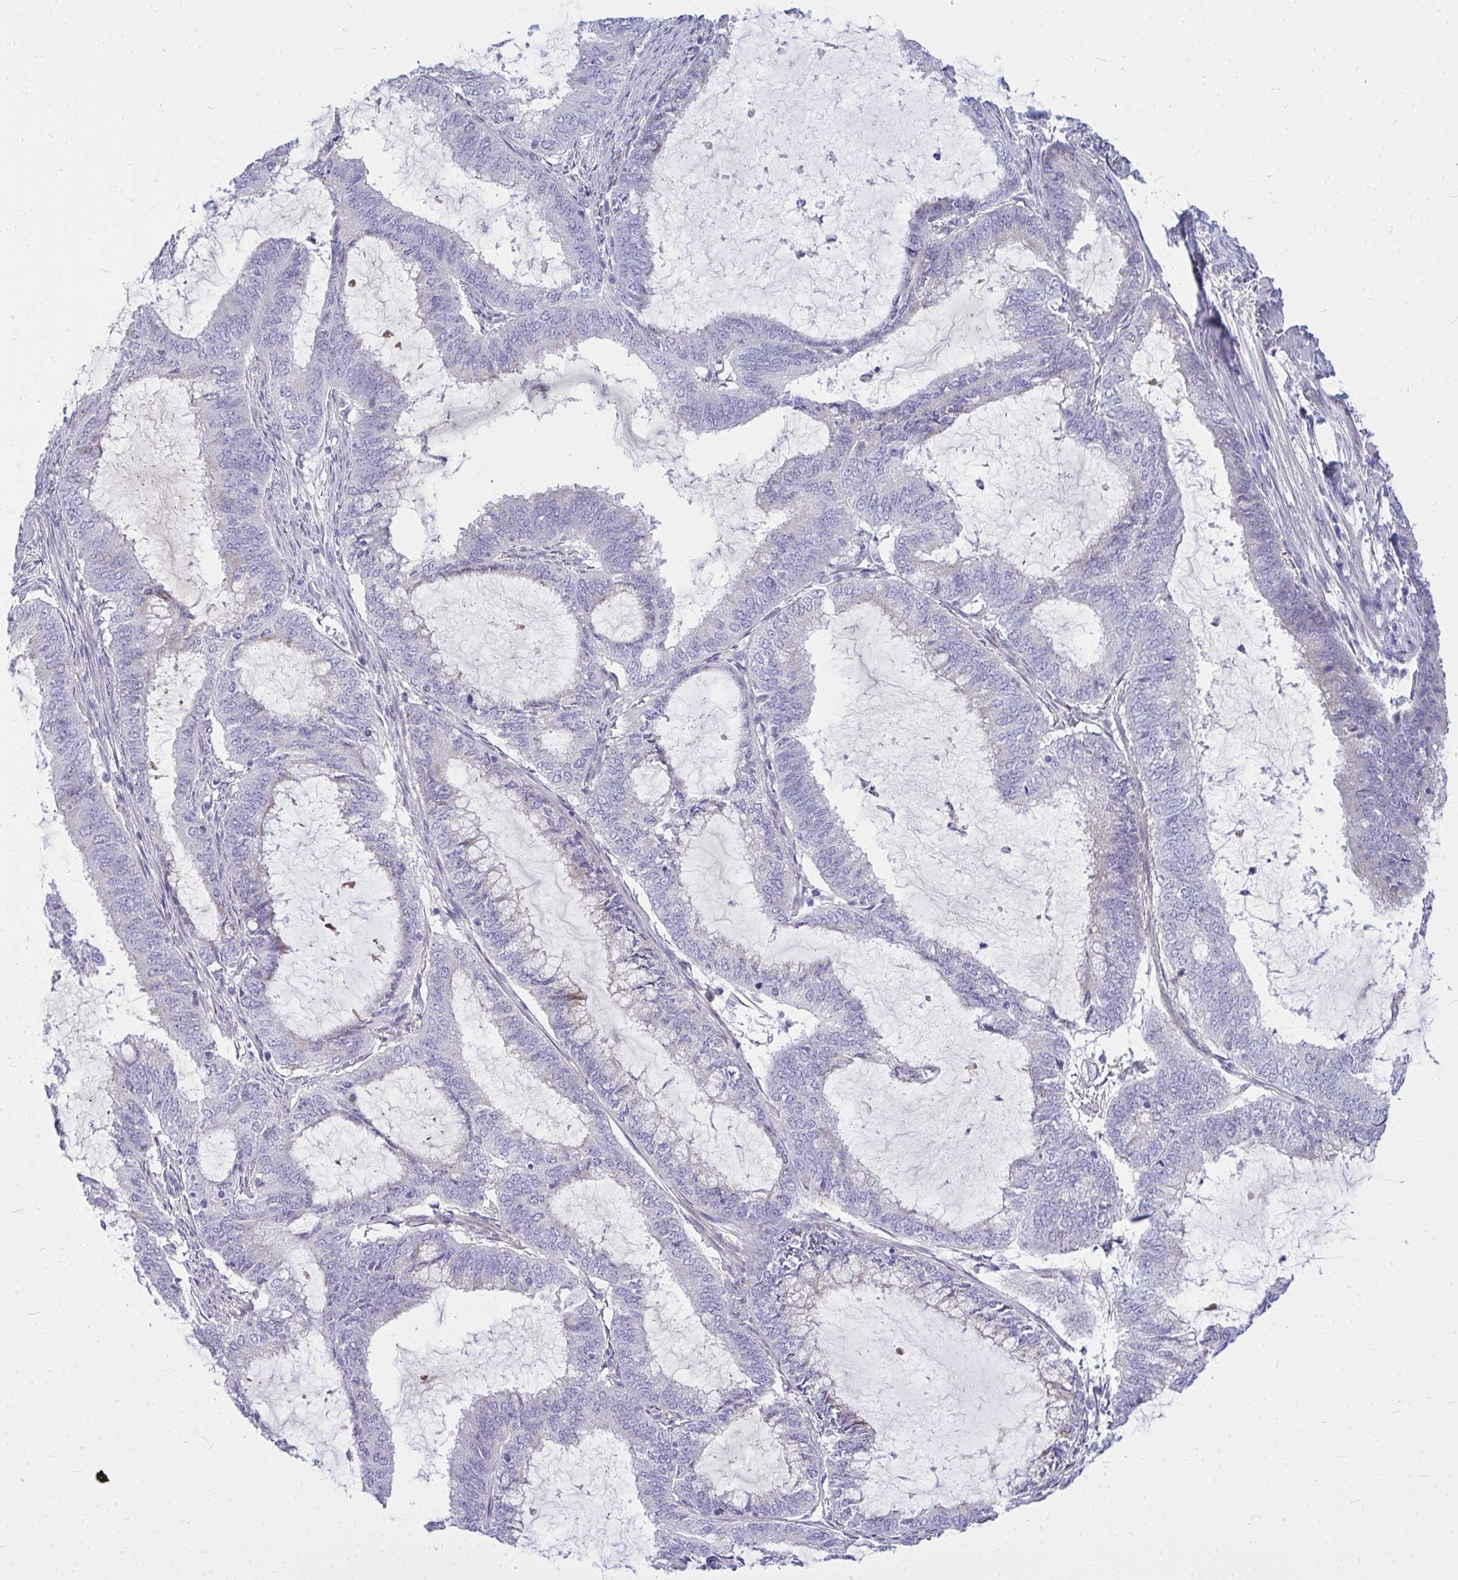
{"staining": {"intensity": "negative", "quantity": "none", "location": "none"}, "tissue": "endometrial cancer", "cell_type": "Tumor cells", "image_type": "cancer", "snomed": [{"axis": "morphology", "description": "Adenocarcinoma, NOS"}, {"axis": "topography", "description": "Endometrium"}], "caption": "A micrograph of endometrial cancer (adenocarcinoma) stained for a protein exhibits no brown staining in tumor cells.", "gene": "ZSCAN25", "patient": {"sex": "female", "age": 51}}